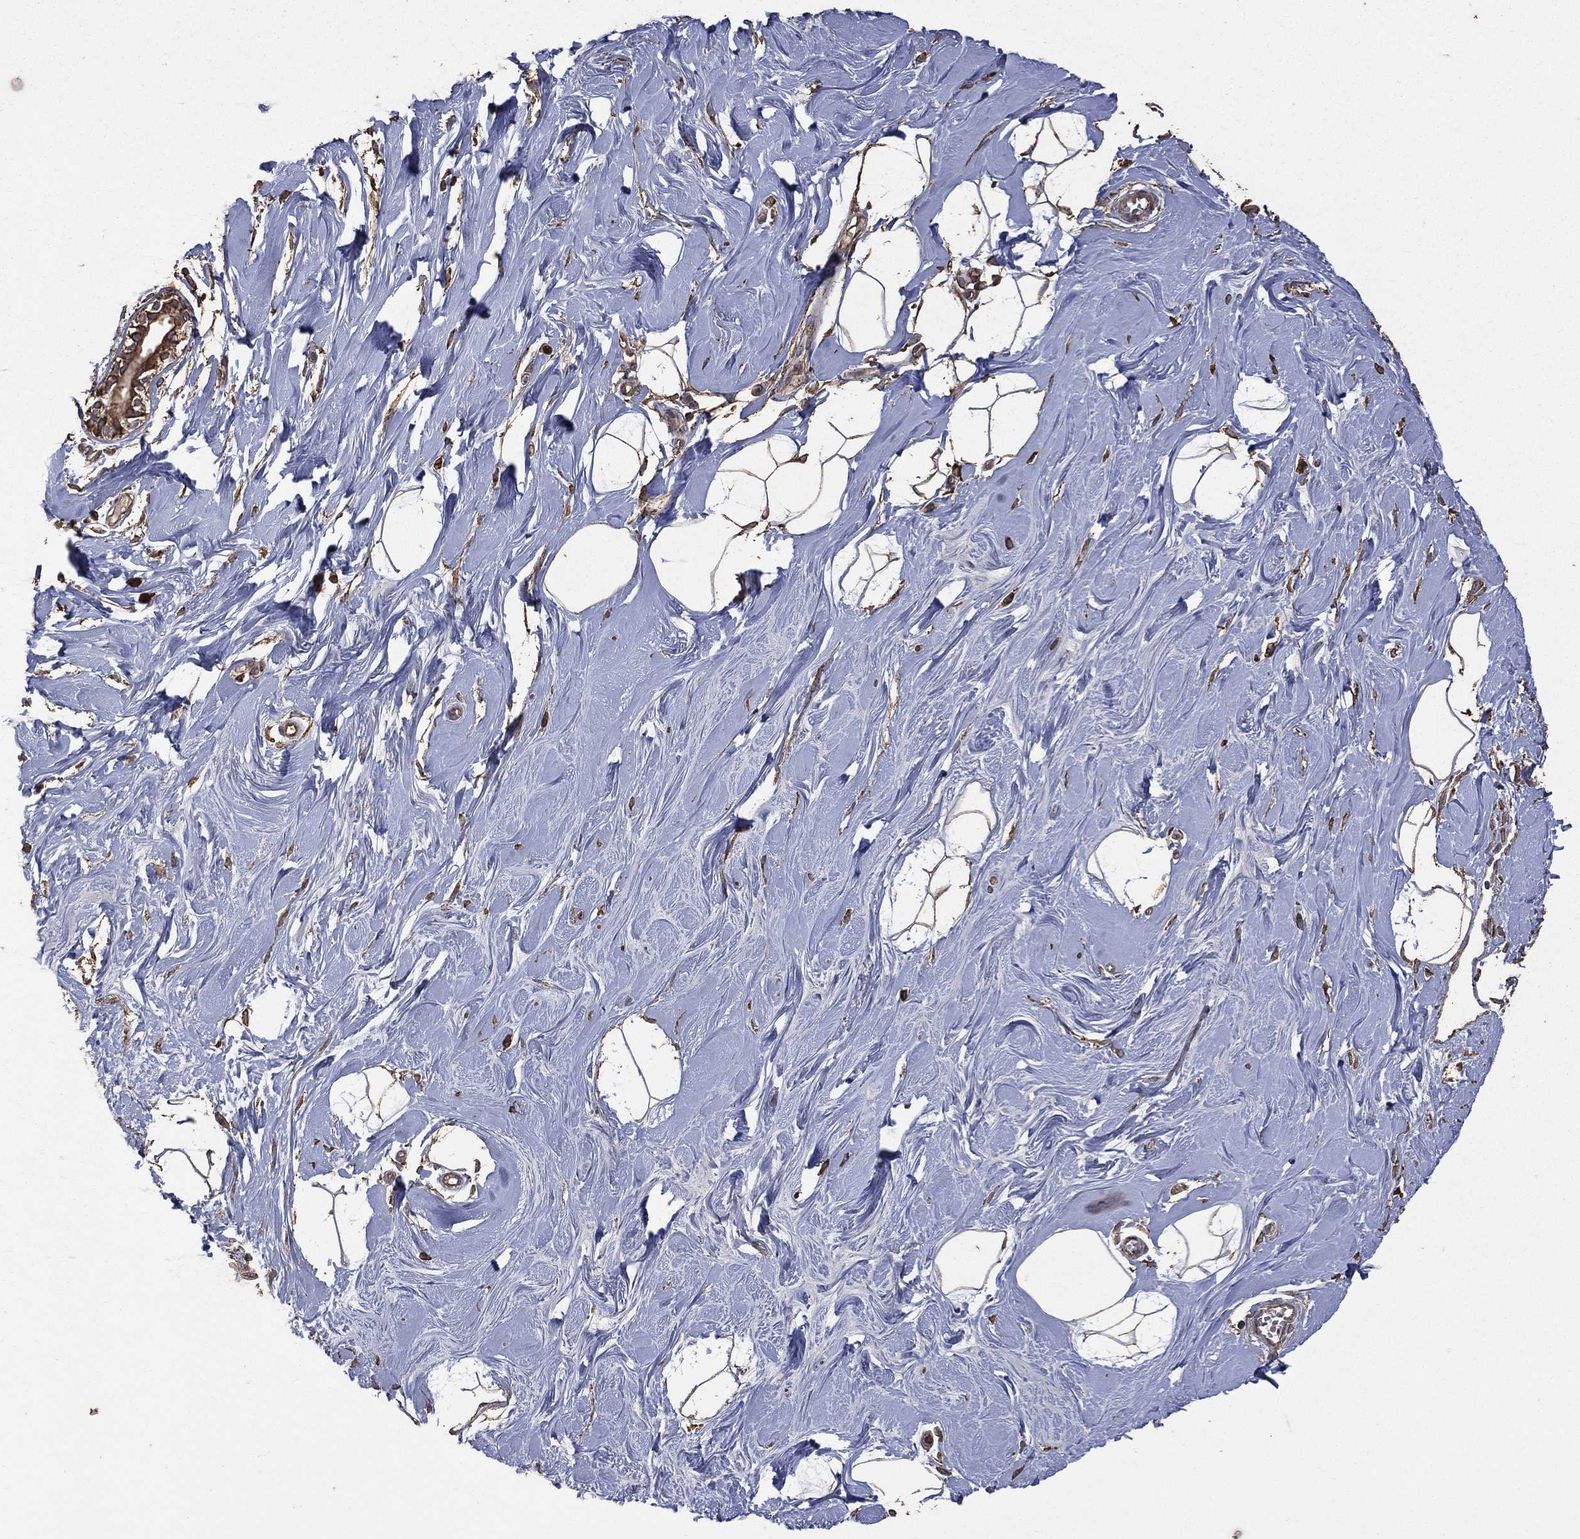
{"staining": {"intensity": "negative", "quantity": "none", "location": "none"}, "tissue": "adipose tissue", "cell_type": "Adipocytes", "image_type": "normal", "snomed": [{"axis": "morphology", "description": "Normal tissue, NOS"}, {"axis": "topography", "description": "Breast"}], "caption": "Image shows no significant protein expression in adipocytes of benign adipose tissue.", "gene": "METTL27", "patient": {"sex": "female", "age": 49}}